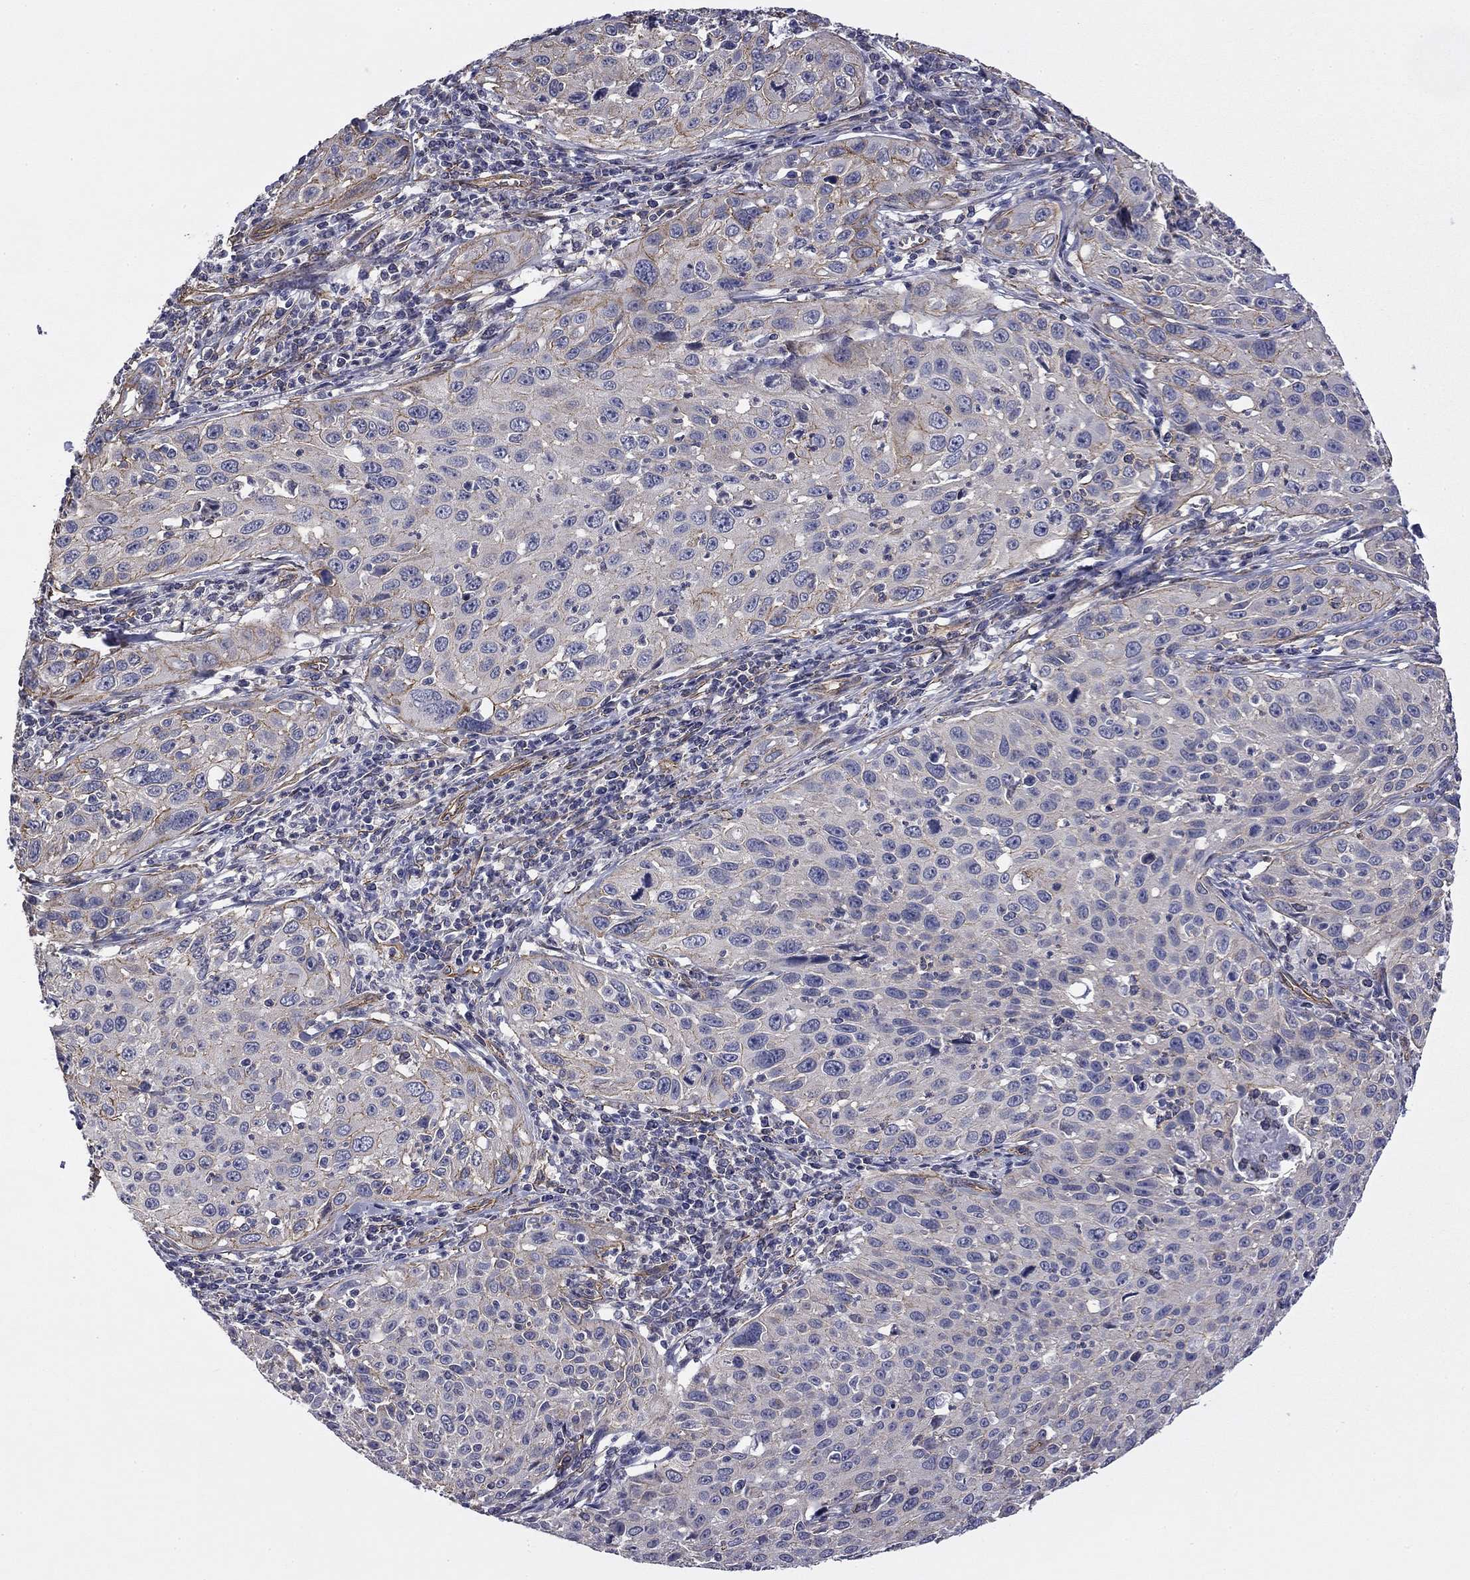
{"staining": {"intensity": "moderate", "quantity": "<25%", "location": "cytoplasmic/membranous"}, "tissue": "cervical cancer", "cell_type": "Tumor cells", "image_type": "cancer", "snomed": [{"axis": "morphology", "description": "Squamous cell carcinoma, NOS"}, {"axis": "topography", "description": "Cervix"}], "caption": "Protein expression analysis of human cervical squamous cell carcinoma reveals moderate cytoplasmic/membranous expression in approximately <25% of tumor cells. Using DAB (3,3'-diaminobenzidine) (brown) and hematoxylin (blue) stains, captured at high magnification using brightfield microscopy.", "gene": "TCHH", "patient": {"sex": "female", "age": 26}}